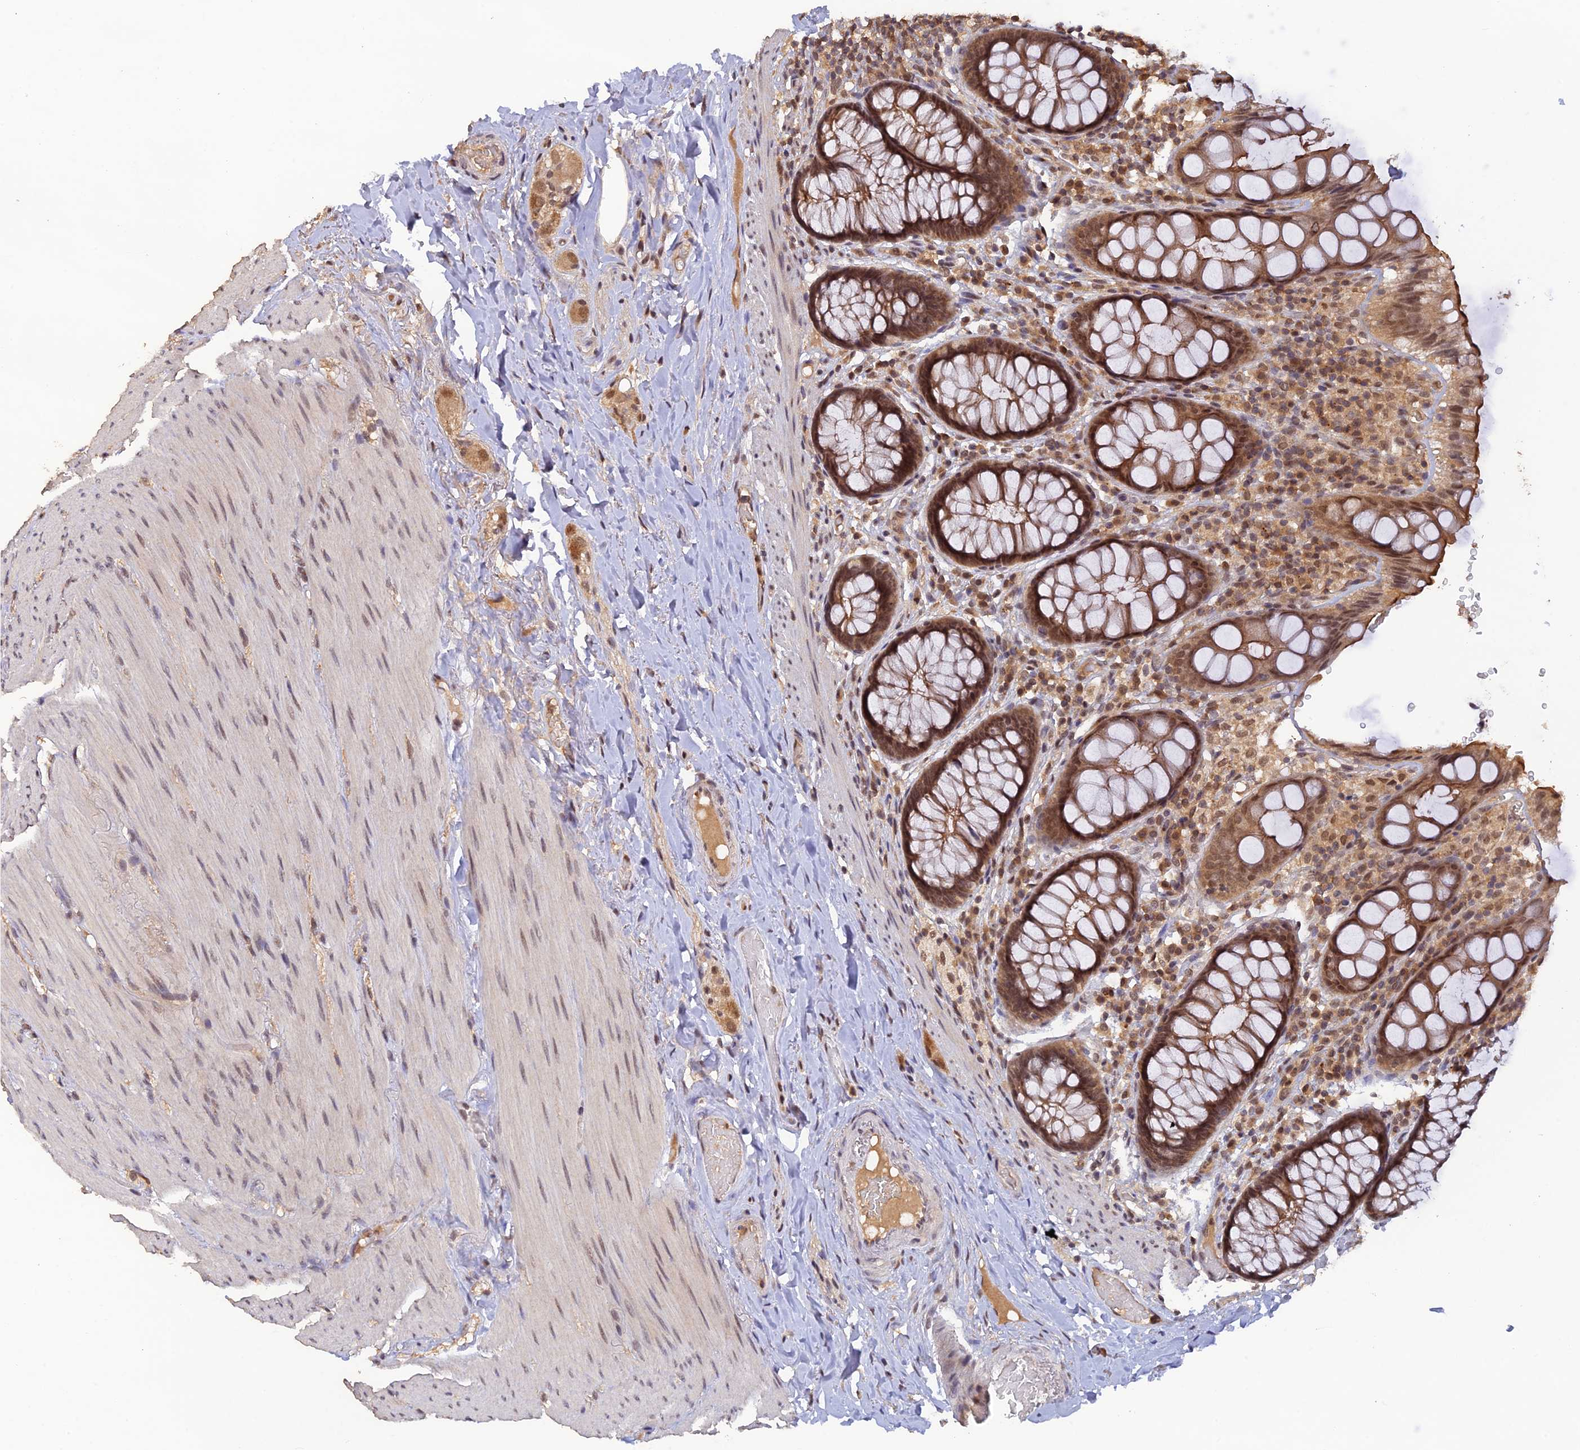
{"staining": {"intensity": "moderate", "quantity": ">75%", "location": "cytoplasmic/membranous,nuclear"}, "tissue": "rectum", "cell_type": "Glandular cells", "image_type": "normal", "snomed": [{"axis": "morphology", "description": "Normal tissue, NOS"}, {"axis": "topography", "description": "Rectum"}], "caption": "This is an image of immunohistochemistry (IHC) staining of unremarkable rectum, which shows moderate expression in the cytoplasmic/membranous,nuclear of glandular cells.", "gene": "ZNF436", "patient": {"sex": "male", "age": 83}}